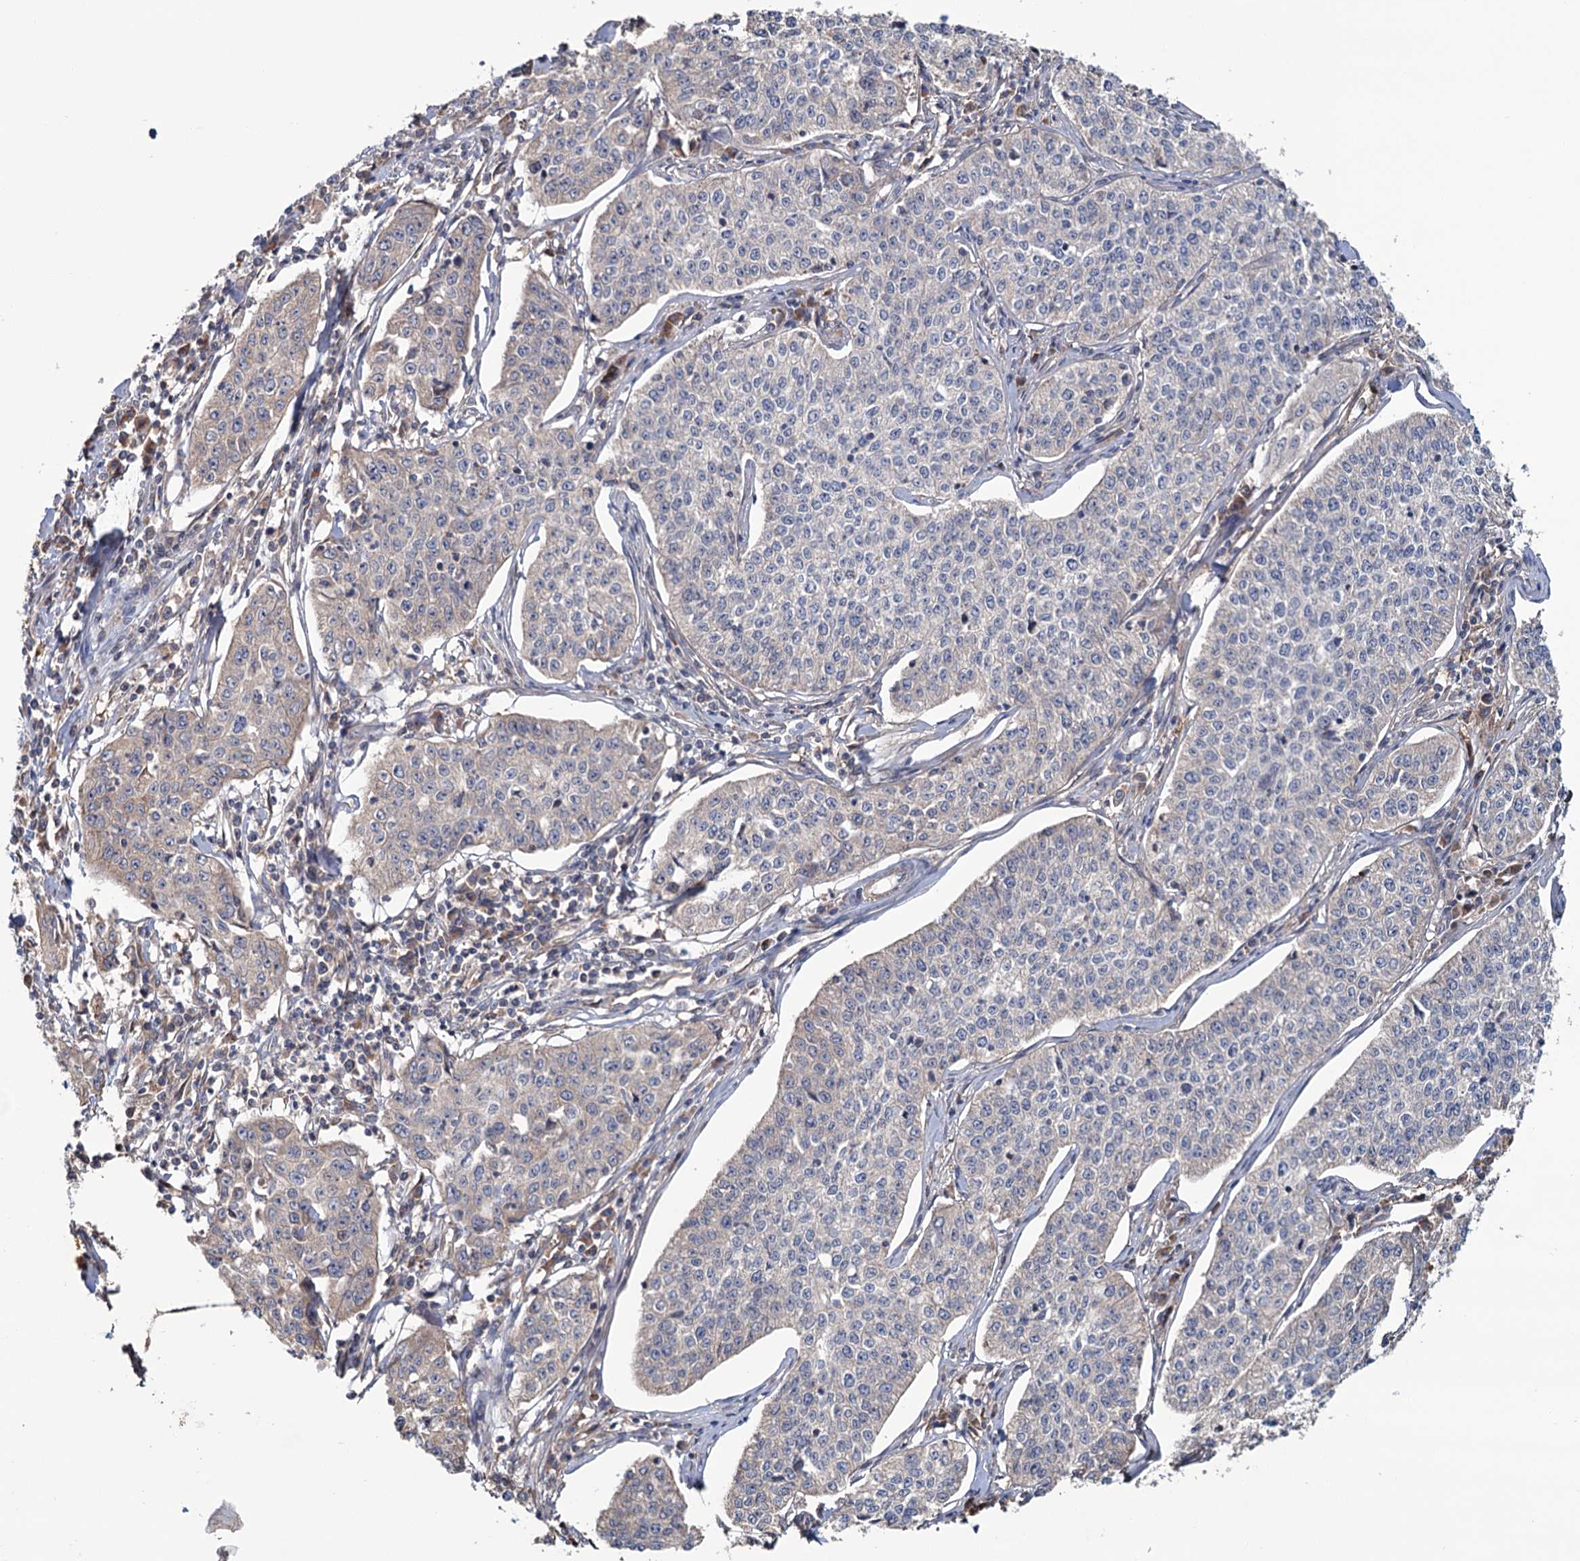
{"staining": {"intensity": "negative", "quantity": "none", "location": "none"}, "tissue": "cervical cancer", "cell_type": "Tumor cells", "image_type": "cancer", "snomed": [{"axis": "morphology", "description": "Squamous cell carcinoma, NOS"}, {"axis": "topography", "description": "Cervix"}], "caption": "Immunohistochemistry (IHC) photomicrograph of neoplastic tissue: cervical cancer stained with DAB (3,3'-diaminobenzidine) displays no significant protein positivity in tumor cells.", "gene": "MTRR", "patient": {"sex": "female", "age": 35}}